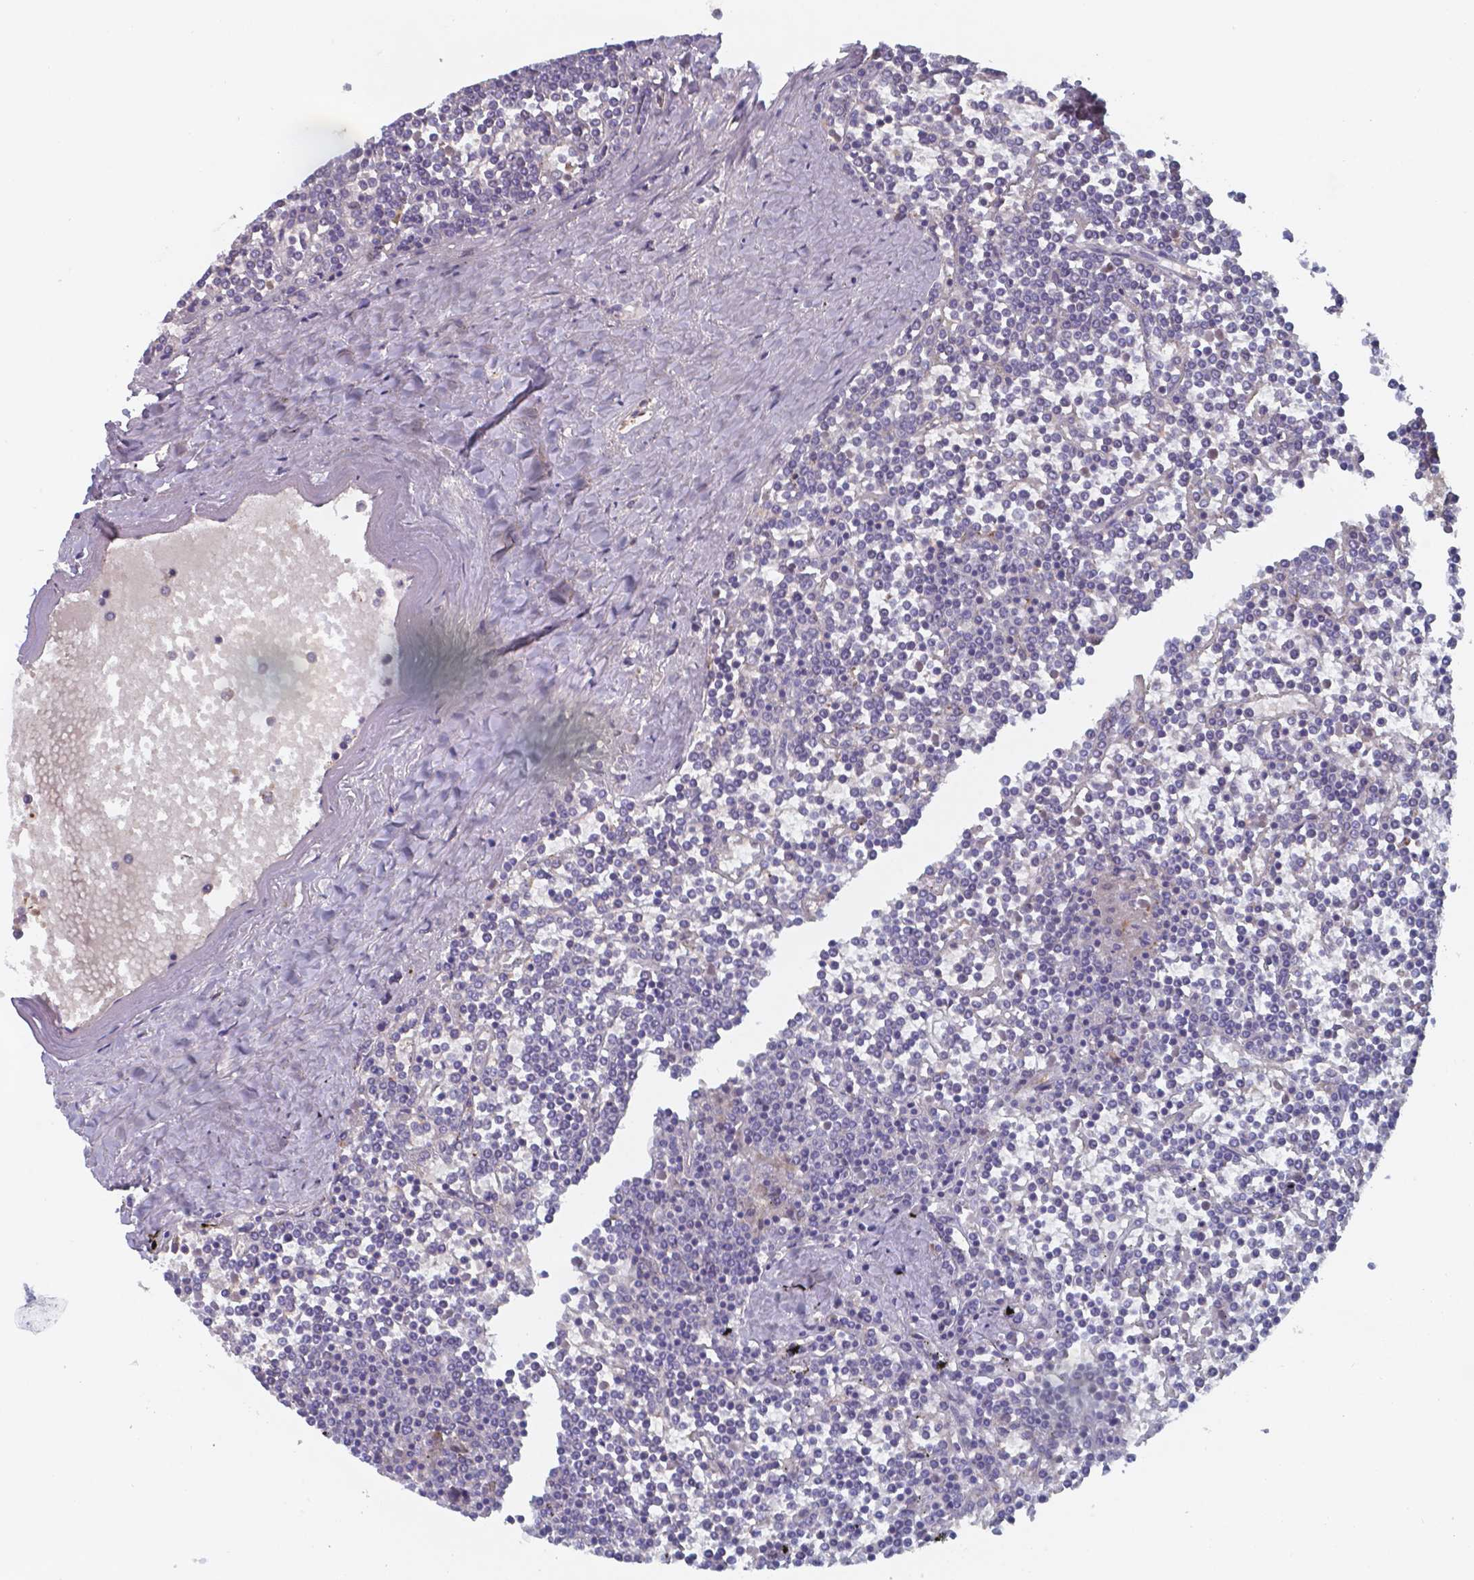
{"staining": {"intensity": "negative", "quantity": "none", "location": "none"}, "tissue": "lymphoma", "cell_type": "Tumor cells", "image_type": "cancer", "snomed": [{"axis": "morphology", "description": "Malignant lymphoma, non-Hodgkin's type, Low grade"}, {"axis": "topography", "description": "Spleen"}], "caption": "Tumor cells are negative for brown protein staining in malignant lymphoma, non-Hodgkin's type (low-grade).", "gene": "BTBD17", "patient": {"sex": "female", "age": 19}}